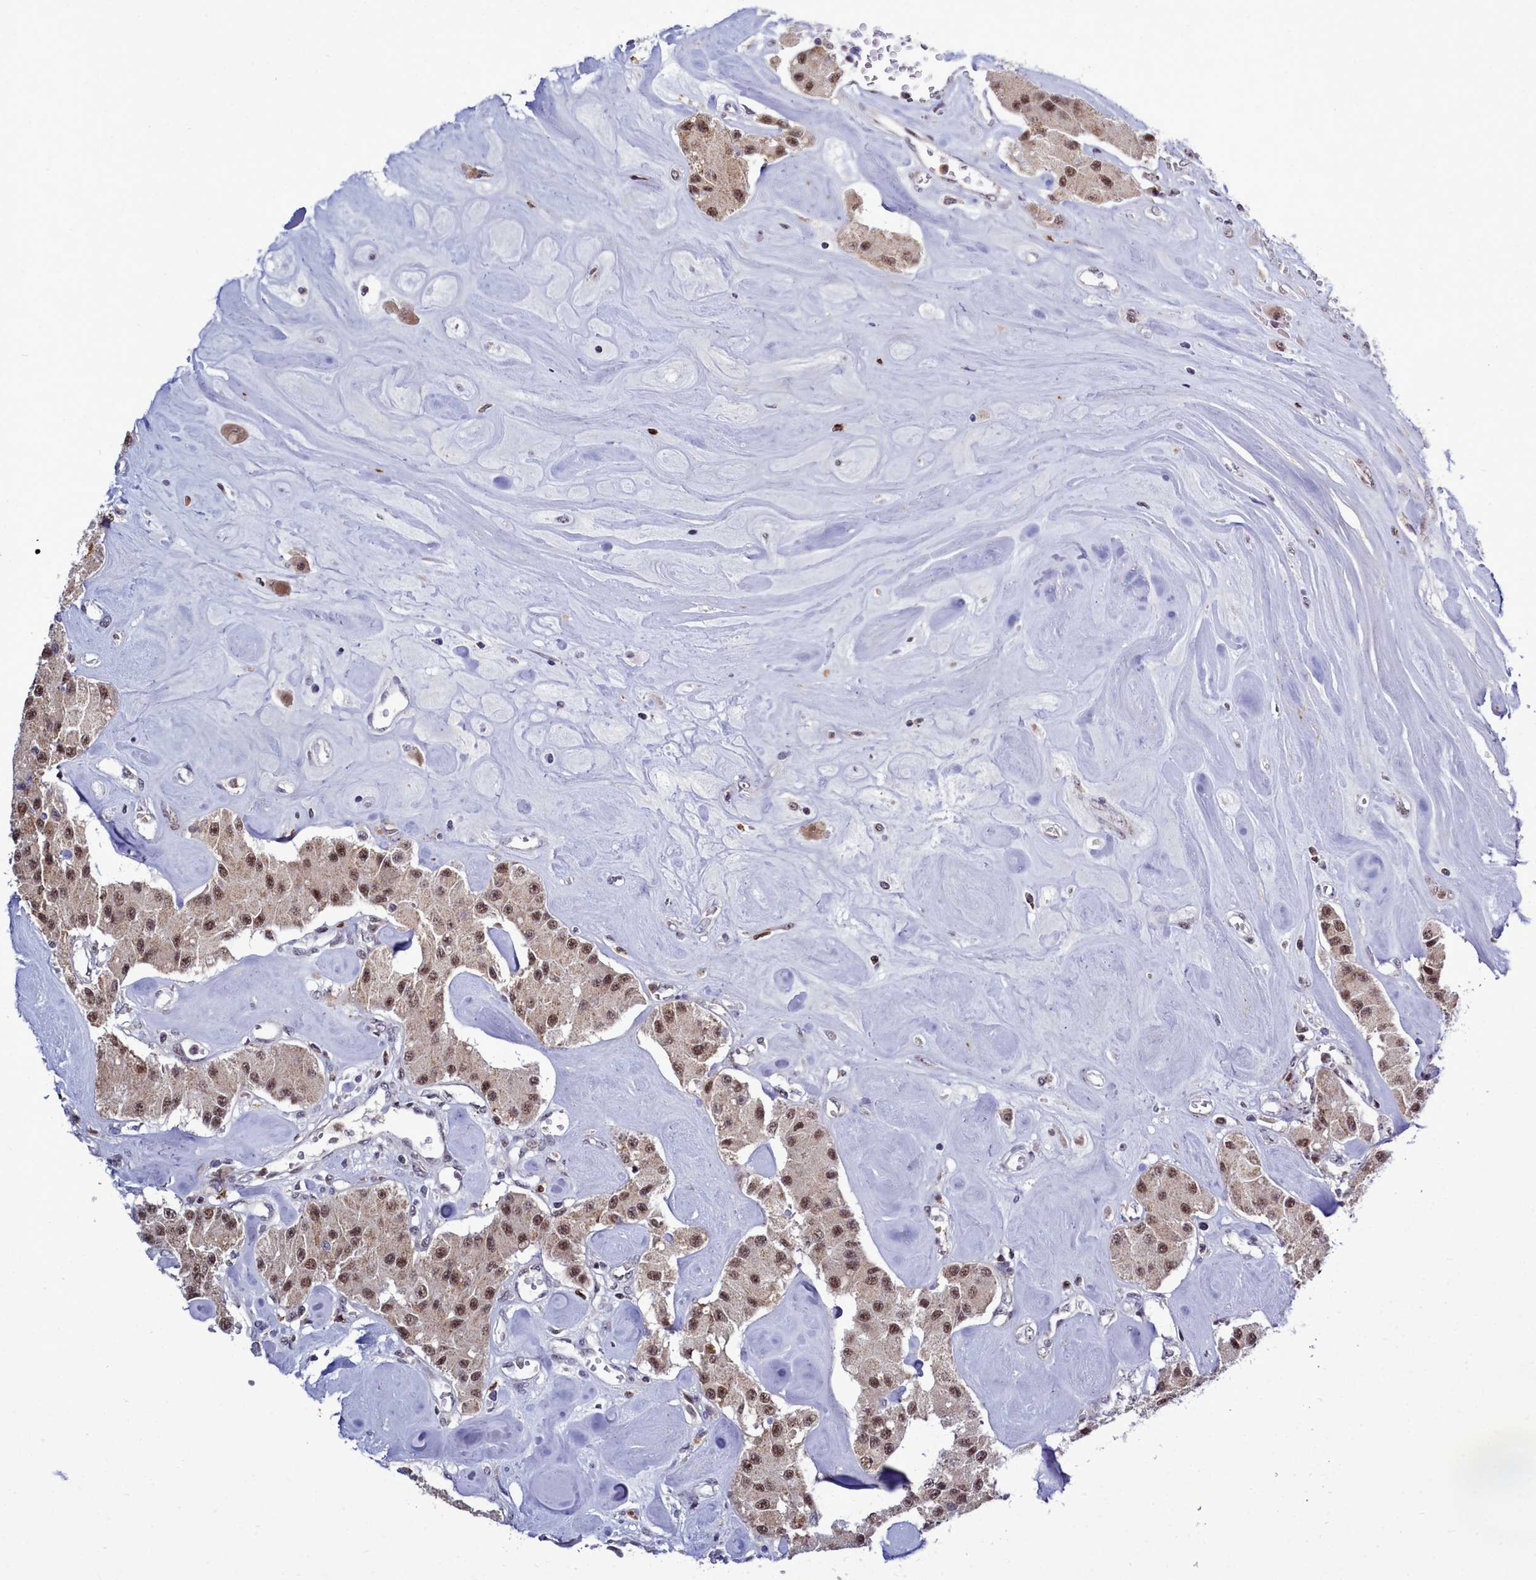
{"staining": {"intensity": "moderate", "quantity": ">75%", "location": "cytoplasmic/membranous,nuclear"}, "tissue": "carcinoid", "cell_type": "Tumor cells", "image_type": "cancer", "snomed": [{"axis": "morphology", "description": "Carcinoid, malignant, NOS"}, {"axis": "topography", "description": "Pancreas"}], "caption": "Protein staining reveals moderate cytoplasmic/membranous and nuclear expression in approximately >75% of tumor cells in carcinoid. Immunohistochemistry (ihc) stains the protein of interest in brown and the nuclei are stained blue.", "gene": "POM121L2", "patient": {"sex": "male", "age": 41}}